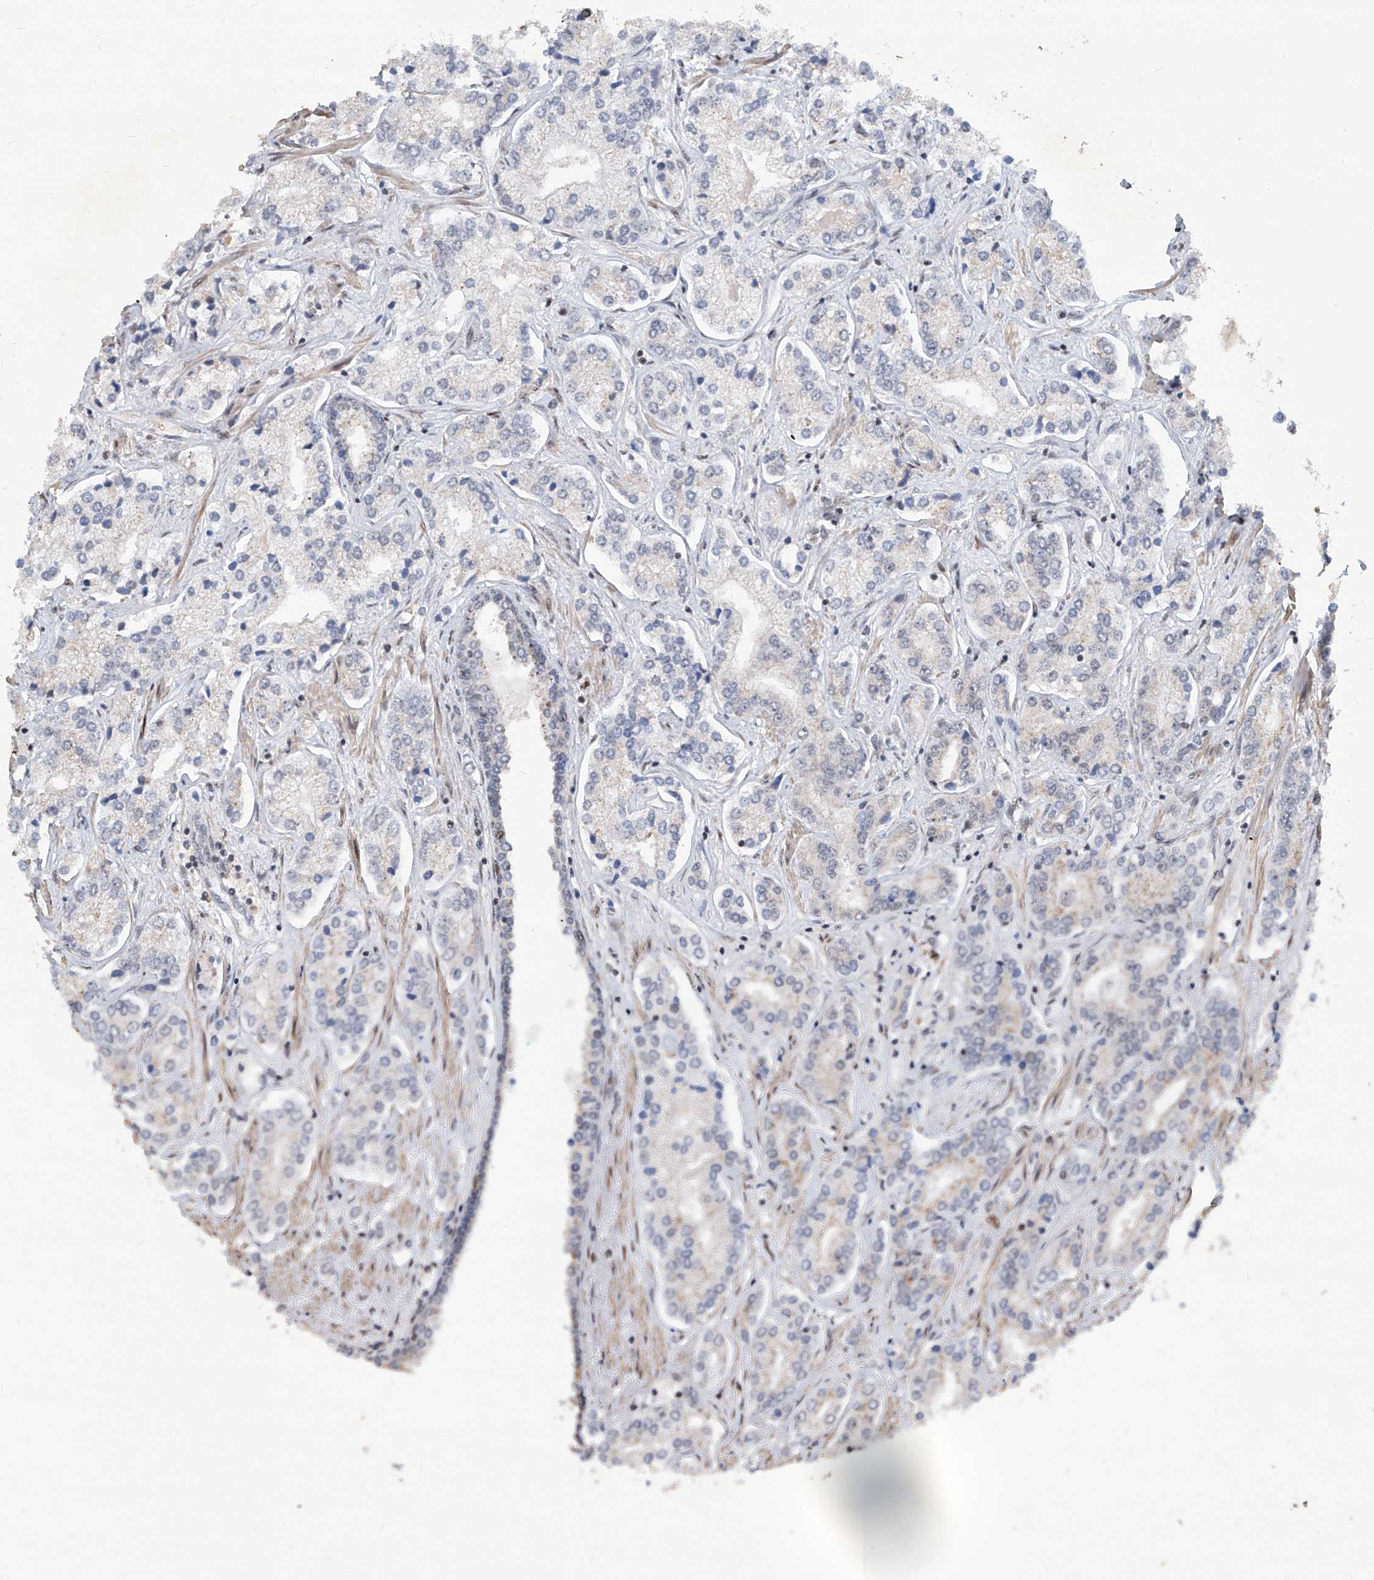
{"staining": {"intensity": "negative", "quantity": "none", "location": "none"}, "tissue": "prostate cancer", "cell_type": "Tumor cells", "image_type": "cancer", "snomed": [{"axis": "morphology", "description": "Adenocarcinoma, High grade"}, {"axis": "topography", "description": "Prostate"}], "caption": "The micrograph reveals no significant positivity in tumor cells of prostate cancer (high-grade adenocarcinoma).", "gene": "IRF2", "patient": {"sex": "male", "age": 66}}